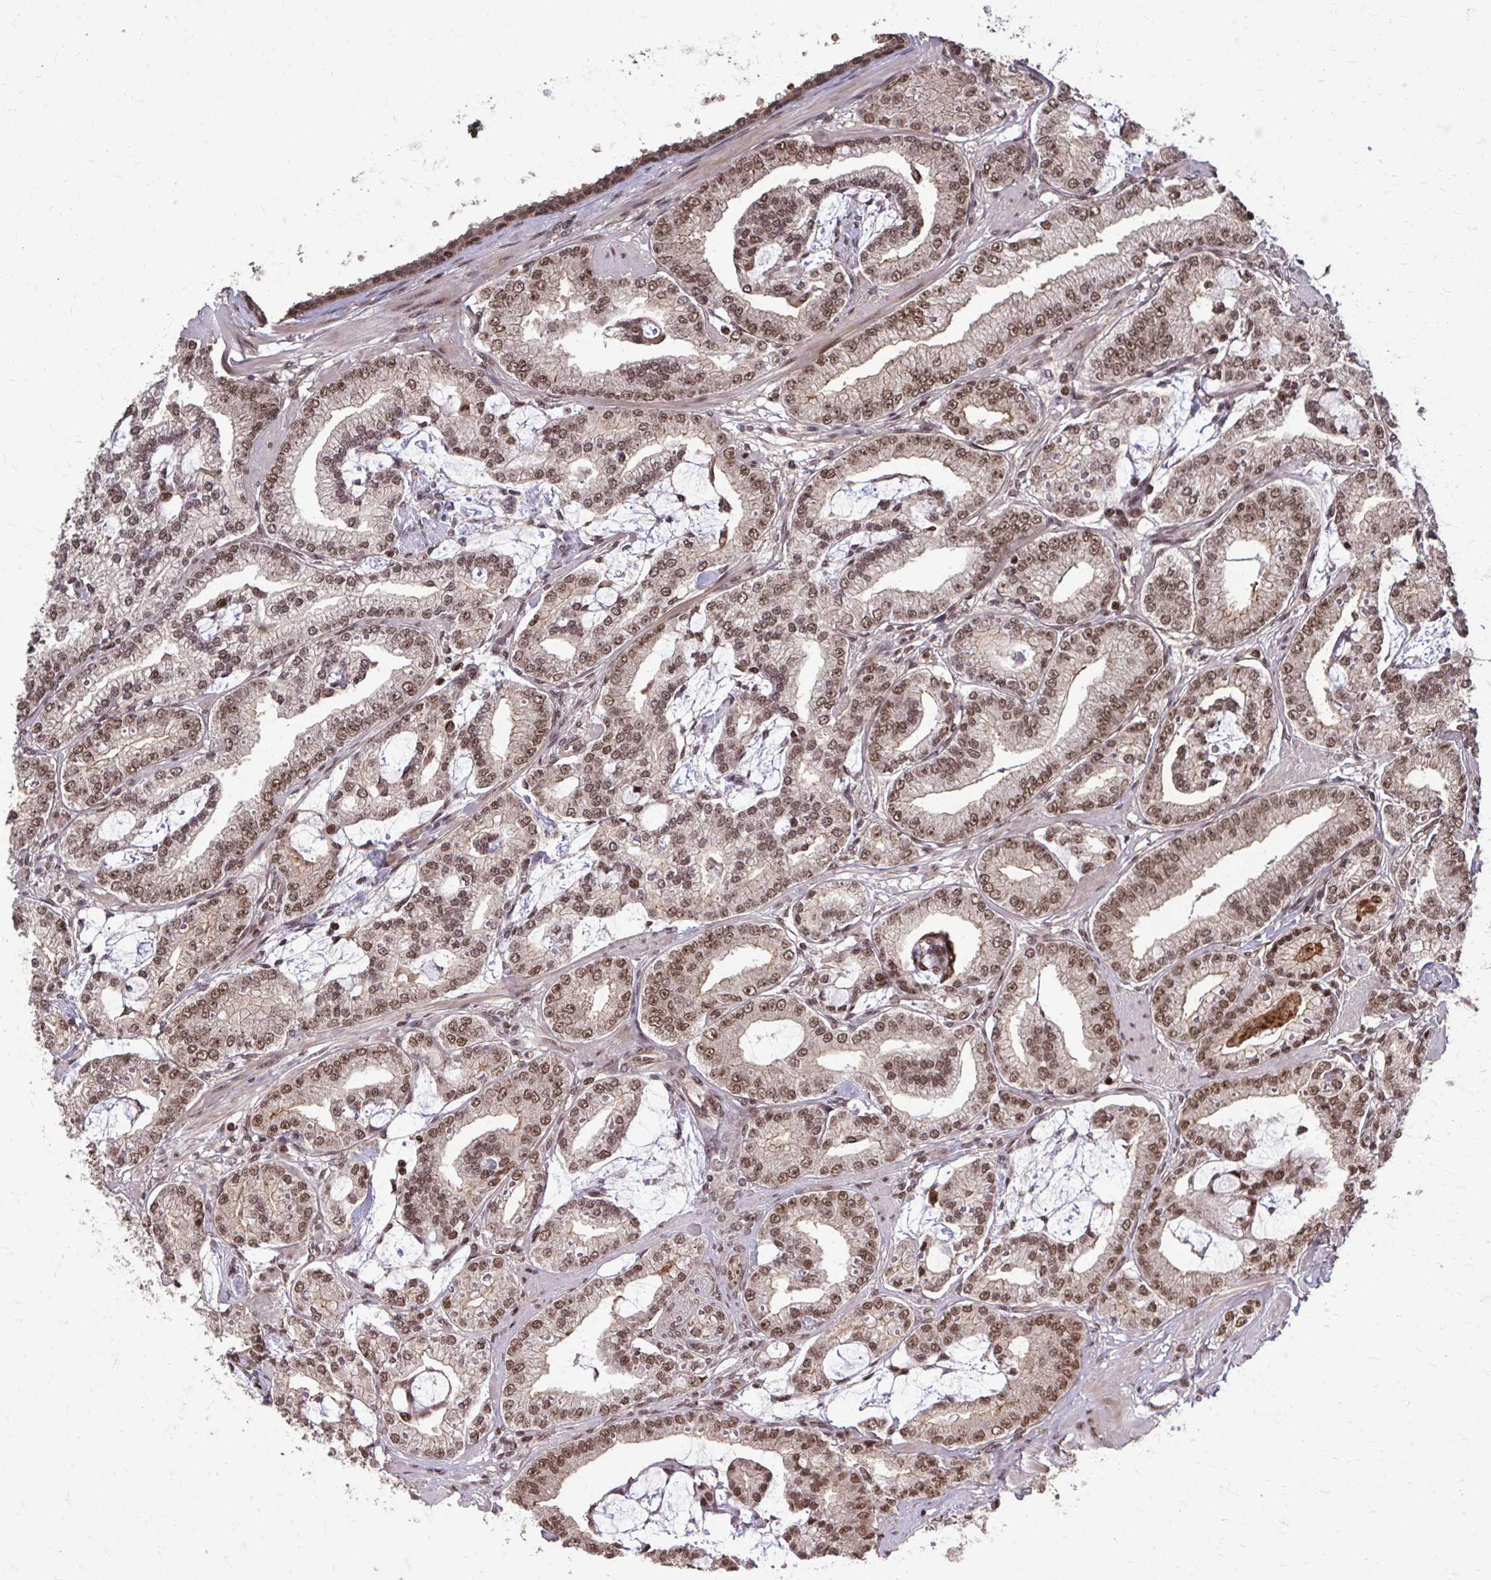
{"staining": {"intensity": "moderate", "quantity": ">75%", "location": "nuclear"}, "tissue": "prostate cancer", "cell_type": "Tumor cells", "image_type": "cancer", "snomed": [{"axis": "morphology", "description": "Adenocarcinoma, High grade"}, {"axis": "topography", "description": "Prostate"}], "caption": "Immunohistochemical staining of human high-grade adenocarcinoma (prostate) demonstrates medium levels of moderate nuclear expression in about >75% of tumor cells.", "gene": "SS18", "patient": {"sex": "male", "age": 71}}